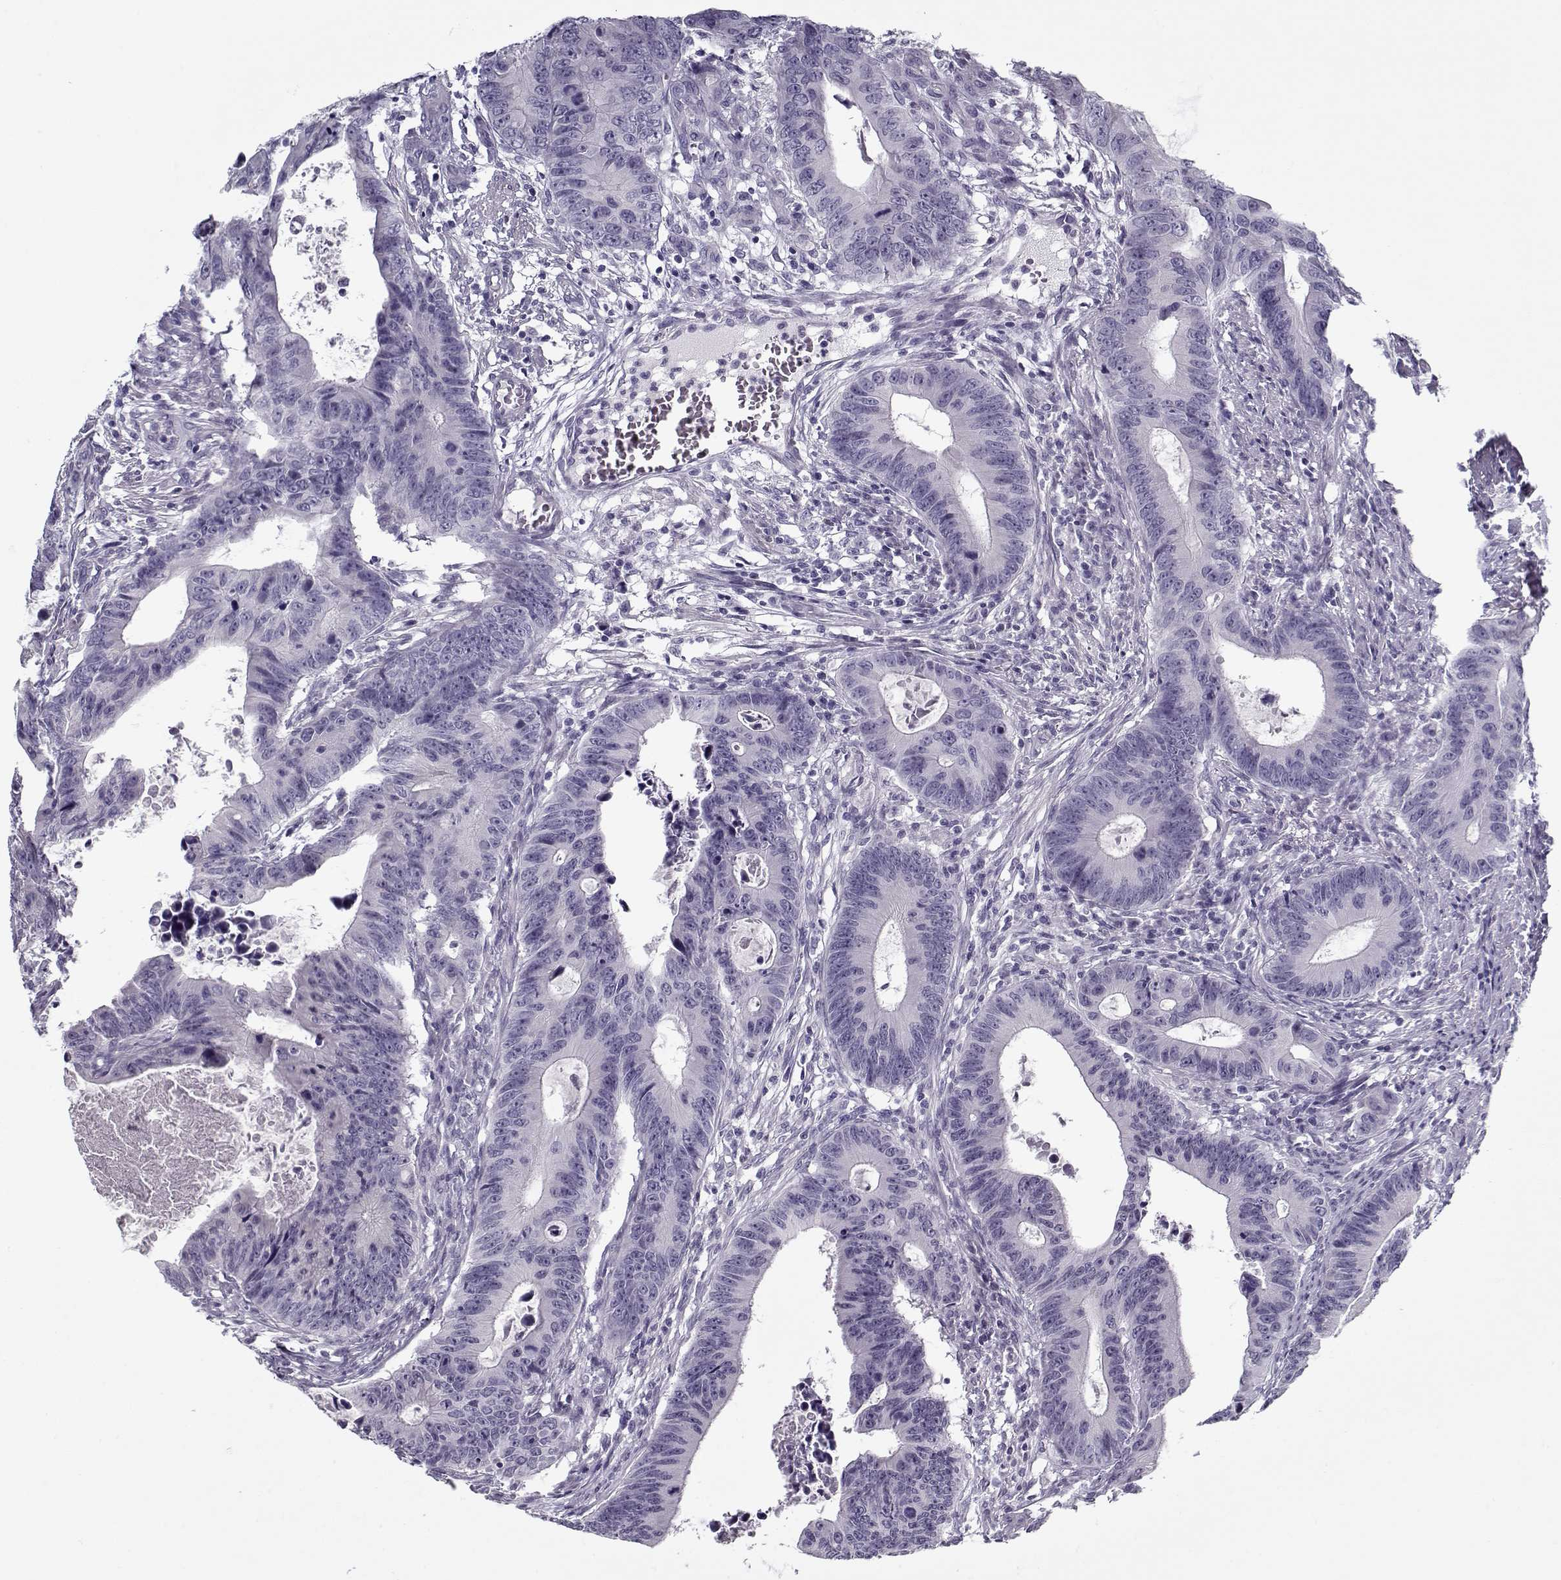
{"staining": {"intensity": "negative", "quantity": "none", "location": "none"}, "tissue": "colorectal cancer", "cell_type": "Tumor cells", "image_type": "cancer", "snomed": [{"axis": "morphology", "description": "Adenocarcinoma, NOS"}, {"axis": "topography", "description": "Colon"}], "caption": "A histopathology image of adenocarcinoma (colorectal) stained for a protein demonstrates no brown staining in tumor cells.", "gene": "CIBAR1", "patient": {"sex": "female", "age": 87}}